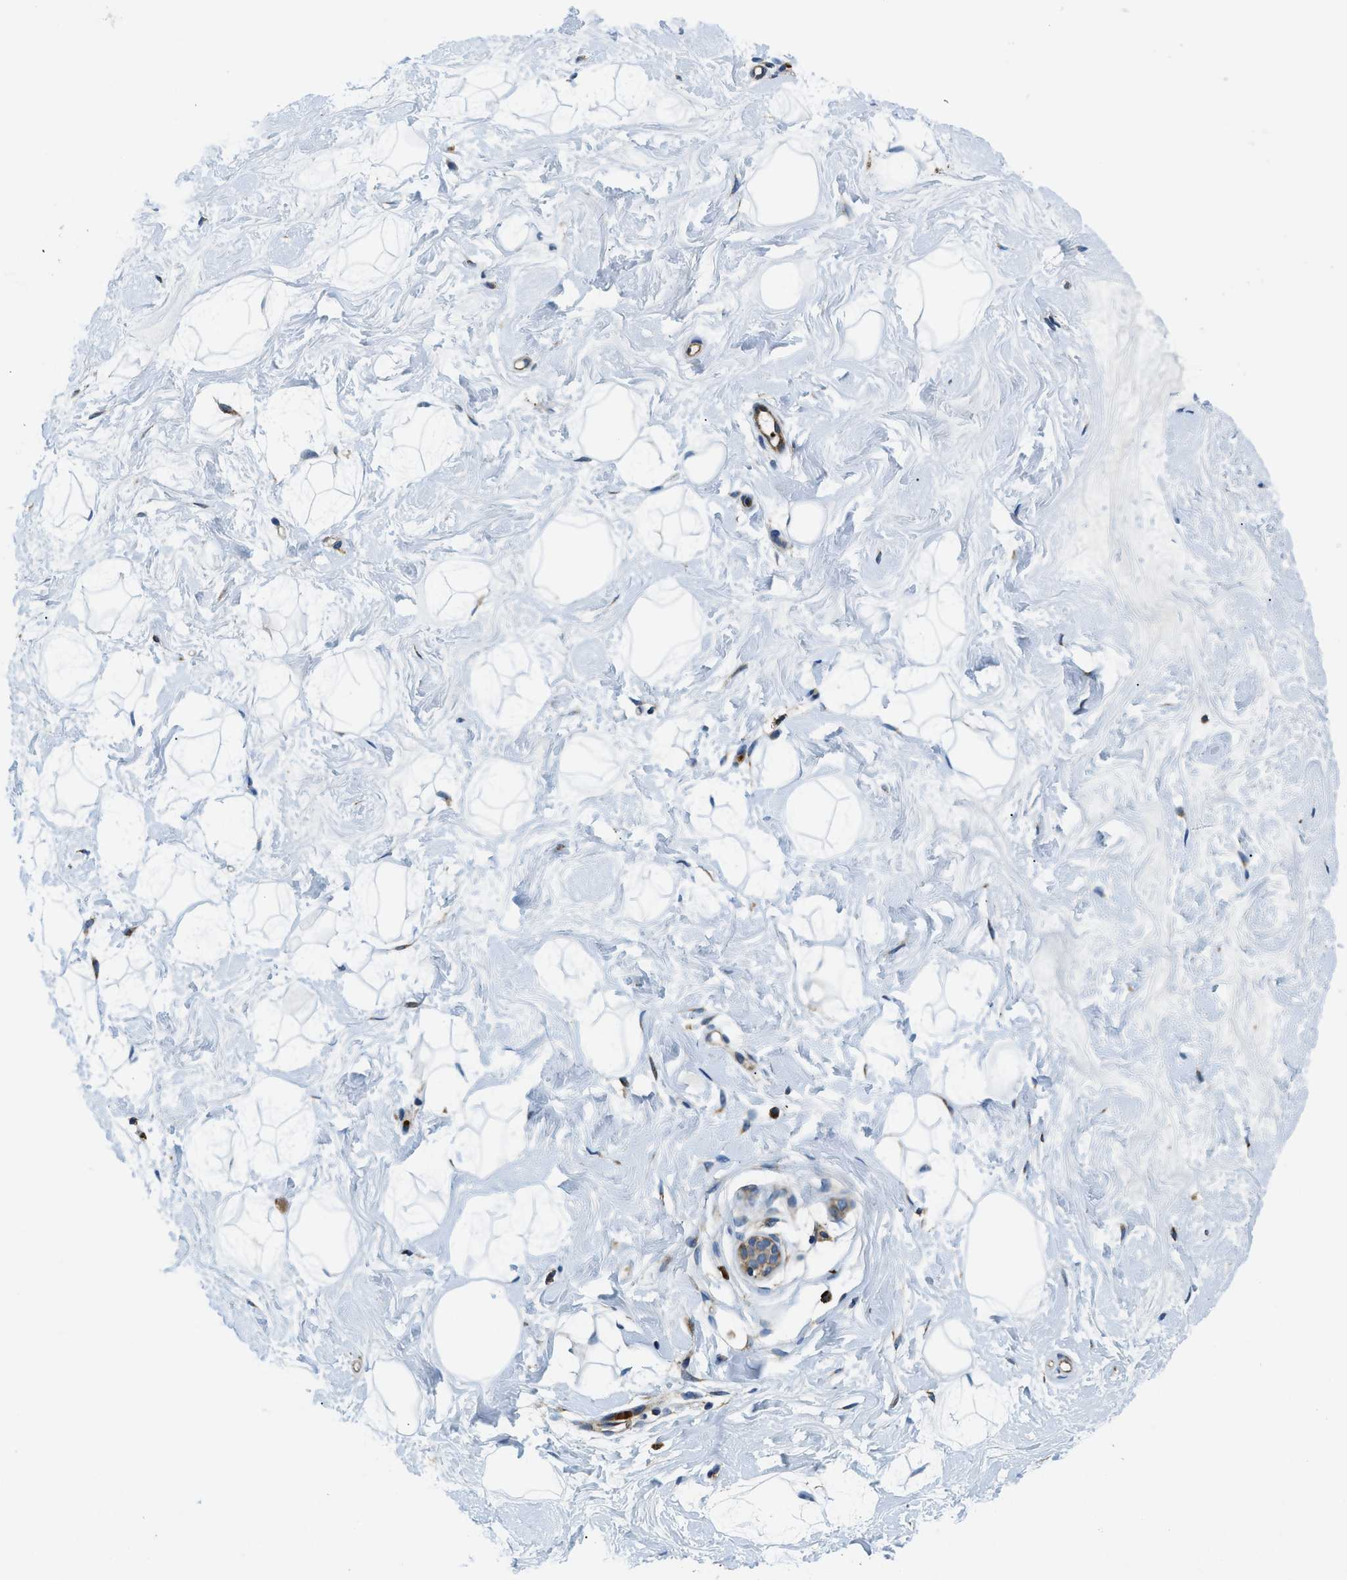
{"staining": {"intensity": "moderate", "quantity": "<25%", "location": "cytoplasmic/membranous"}, "tissue": "breast", "cell_type": "Adipocytes", "image_type": "normal", "snomed": [{"axis": "morphology", "description": "Normal tissue, NOS"}, {"axis": "topography", "description": "Breast"}], "caption": "Protein staining demonstrates moderate cytoplasmic/membranous staining in about <25% of adipocytes in normal breast. (DAB = brown stain, brightfield microscopy at high magnification).", "gene": "CSPG4", "patient": {"sex": "female", "age": 23}}